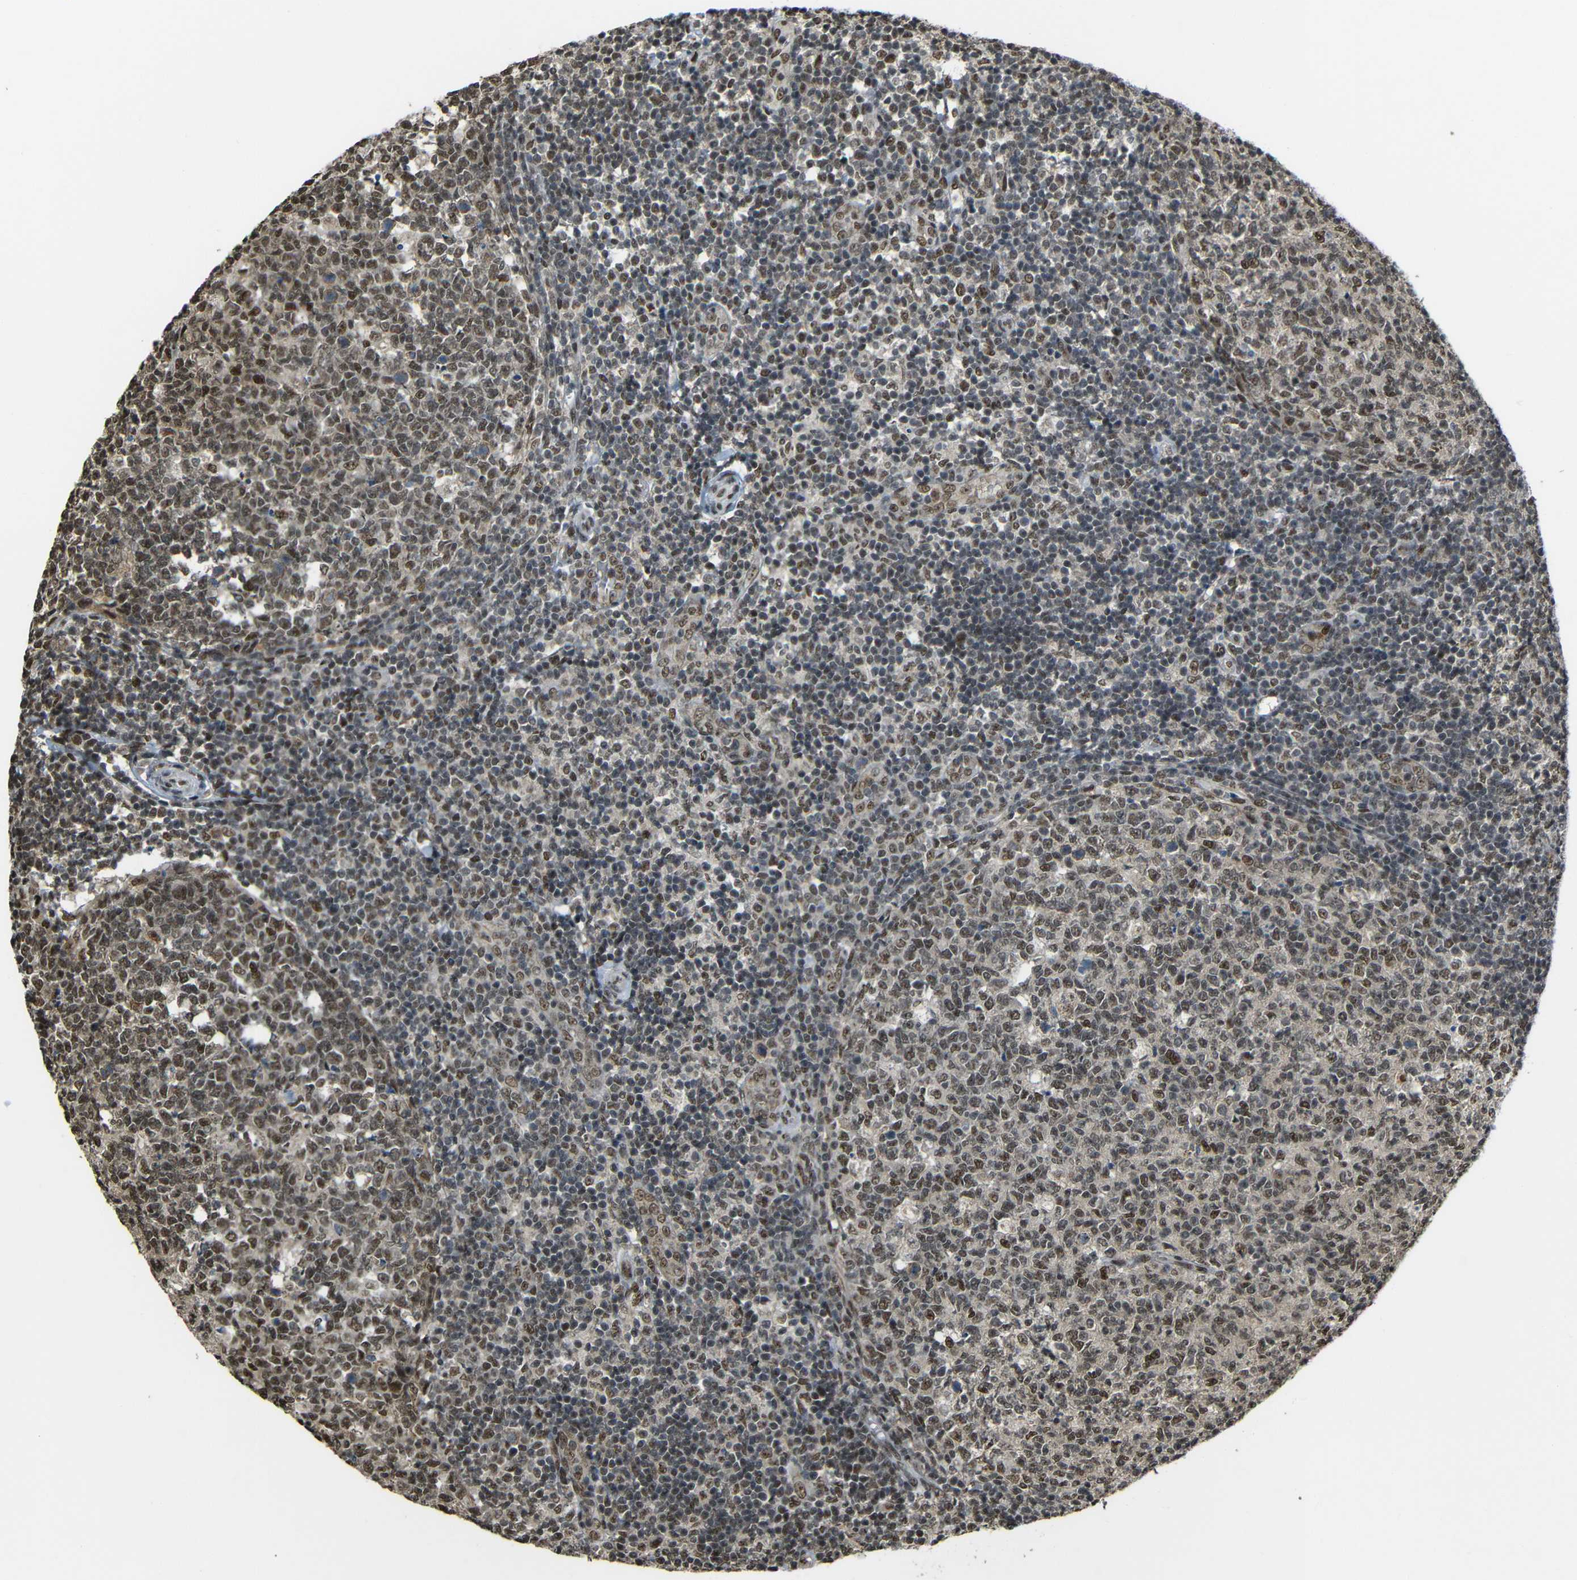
{"staining": {"intensity": "strong", "quantity": ">75%", "location": "nuclear"}, "tissue": "tonsil", "cell_type": "Germinal center cells", "image_type": "normal", "snomed": [{"axis": "morphology", "description": "Normal tissue, NOS"}, {"axis": "topography", "description": "Tonsil"}], "caption": "This photomicrograph shows immunohistochemistry staining of benign human tonsil, with high strong nuclear positivity in about >75% of germinal center cells.", "gene": "TCF7L2", "patient": {"sex": "female", "age": 19}}